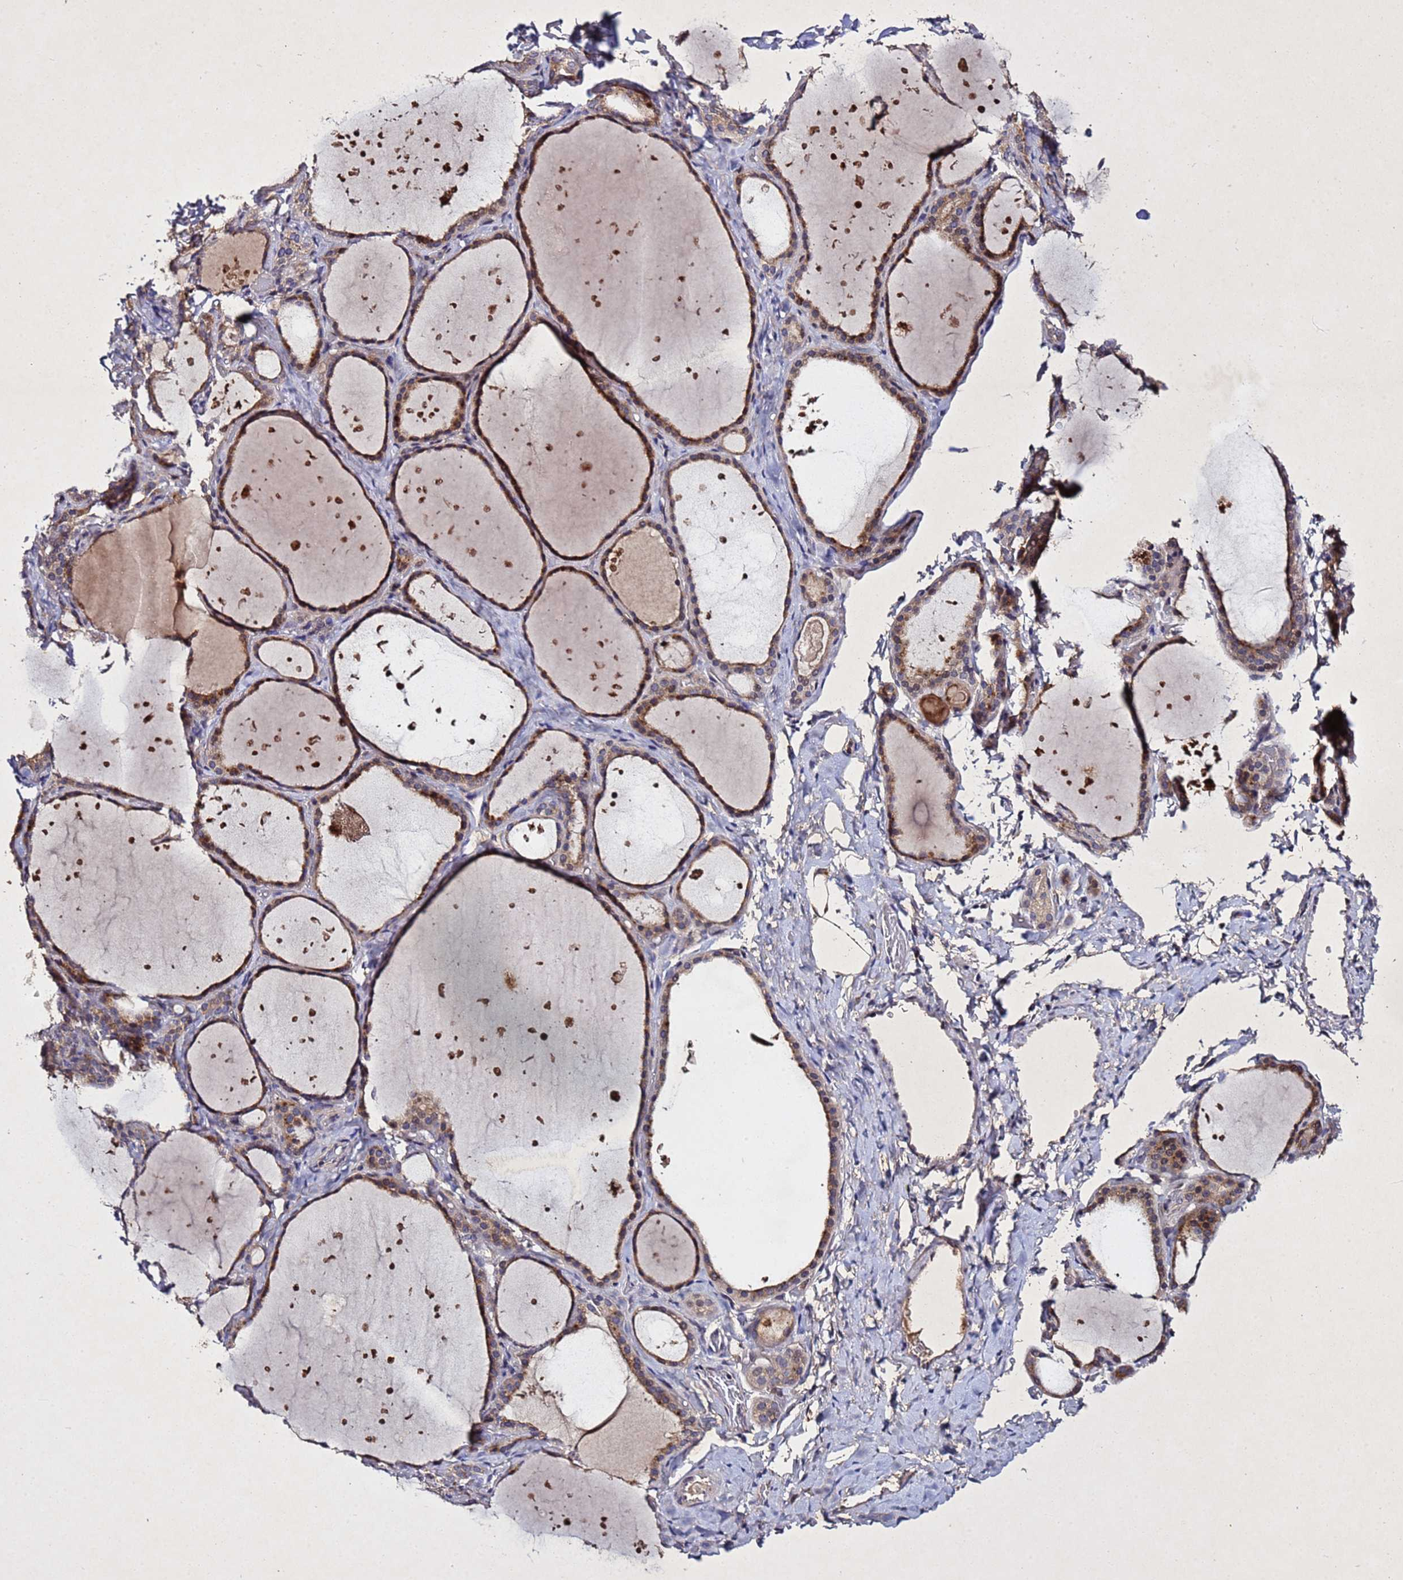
{"staining": {"intensity": "moderate", "quantity": ">75%", "location": "cytoplasmic/membranous"}, "tissue": "thyroid gland", "cell_type": "Glandular cells", "image_type": "normal", "snomed": [{"axis": "morphology", "description": "Normal tissue, NOS"}, {"axis": "topography", "description": "Thyroid gland"}], "caption": "Protein expression analysis of unremarkable human thyroid gland reveals moderate cytoplasmic/membranous expression in about >75% of glandular cells.", "gene": "SV2B", "patient": {"sex": "female", "age": 44}}